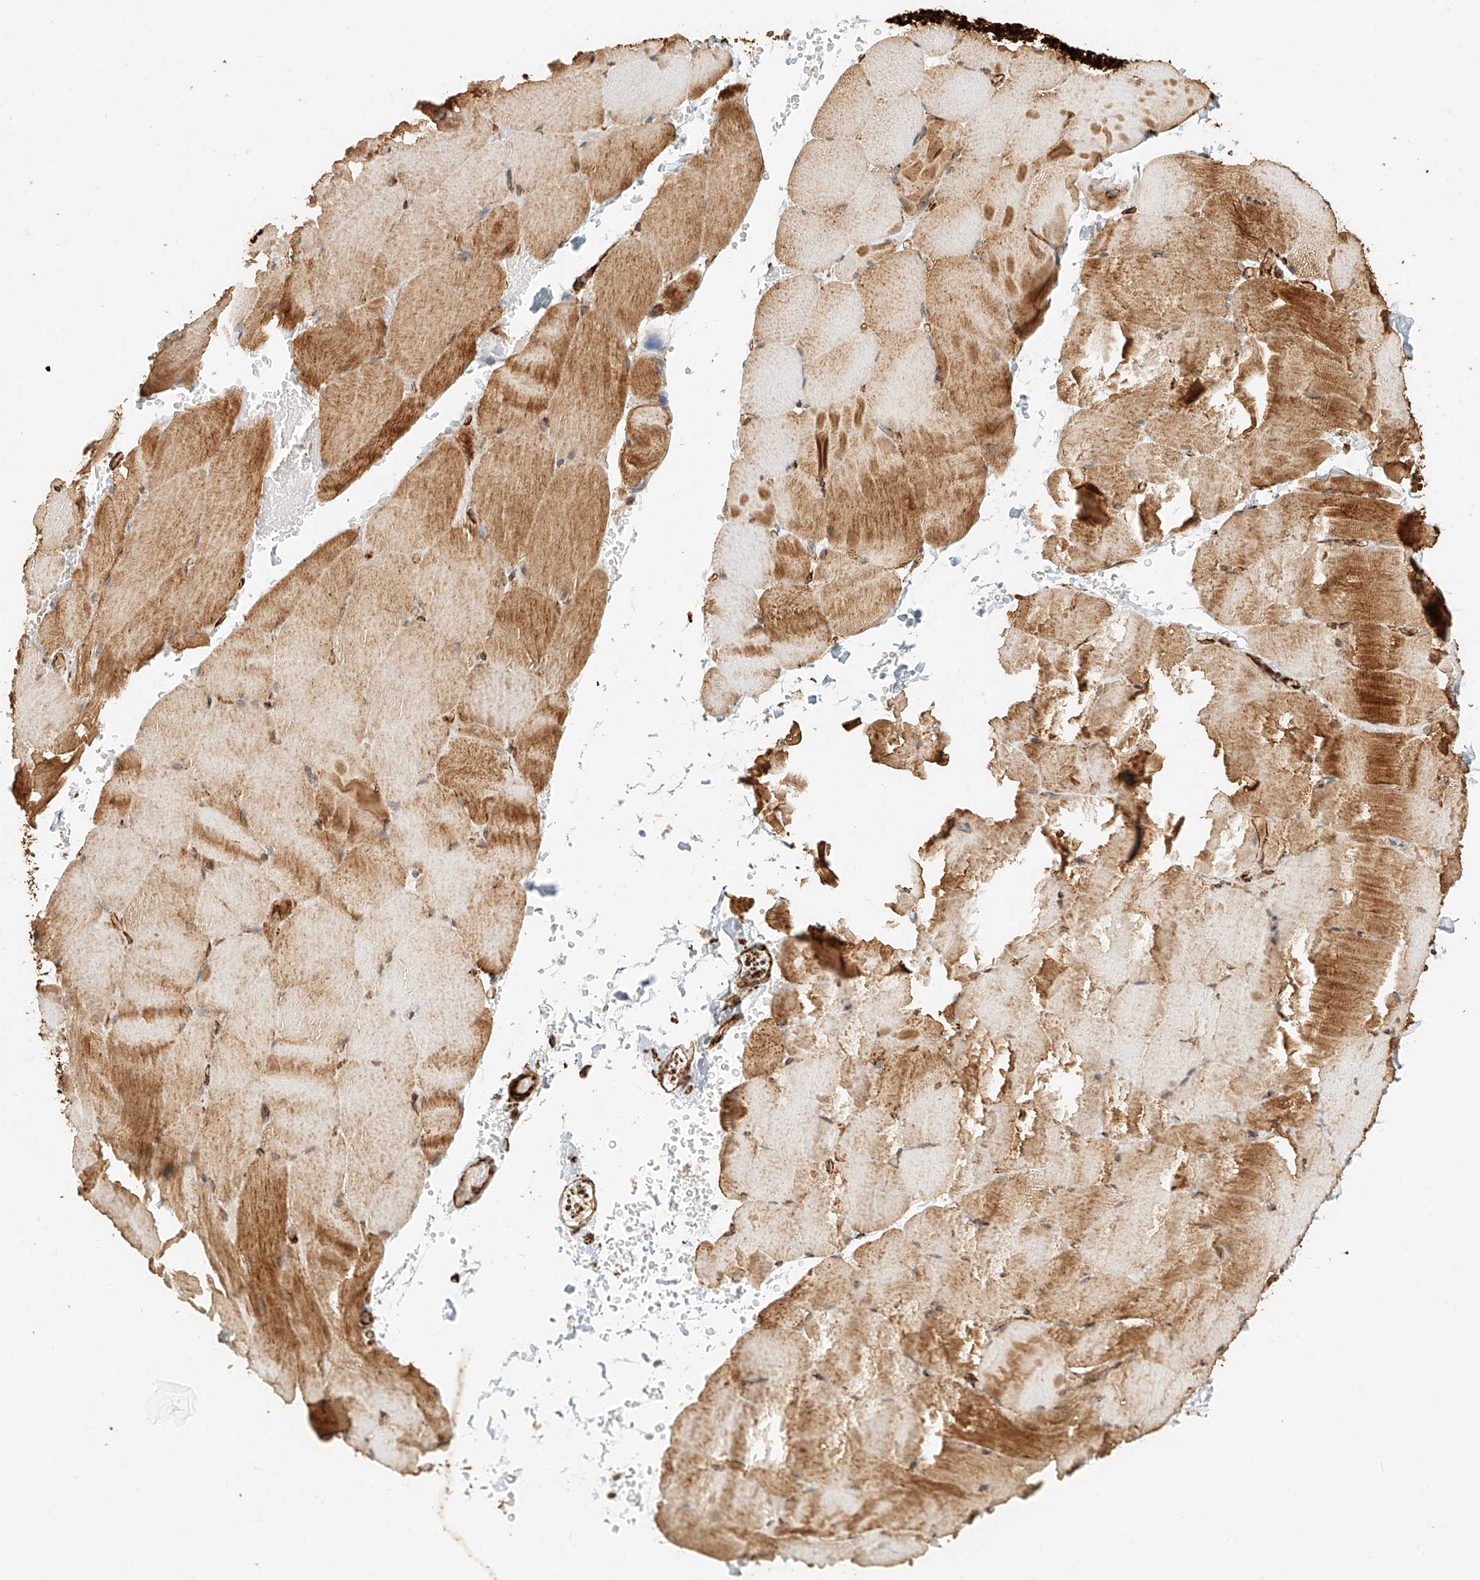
{"staining": {"intensity": "moderate", "quantity": ">75%", "location": "cytoplasmic/membranous"}, "tissue": "skeletal muscle", "cell_type": "Myocytes", "image_type": "normal", "snomed": [{"axis": "morphology", "description": "Normal tissue, NOS"}, {"axis": "topography", "description": "Skeletal muscle"}, {"axis": "topography", "description": "Parathyroid gland"}], "caption": "Immunohistochemistry (IHC) staining of unremarkable skeletal muscle, which shows medium levels of moderate cytoplasmic/membranous positivity in approximately >75% of myocytes indicating moderate cytoplasmic/membranous protein expression. The staining was performed using DAB (brown) for protein detection and nuclei were counterstained in hematoxylin (blue).", "gene": "NAP1L1", "patient": {"sex": "female", "age": 37}}